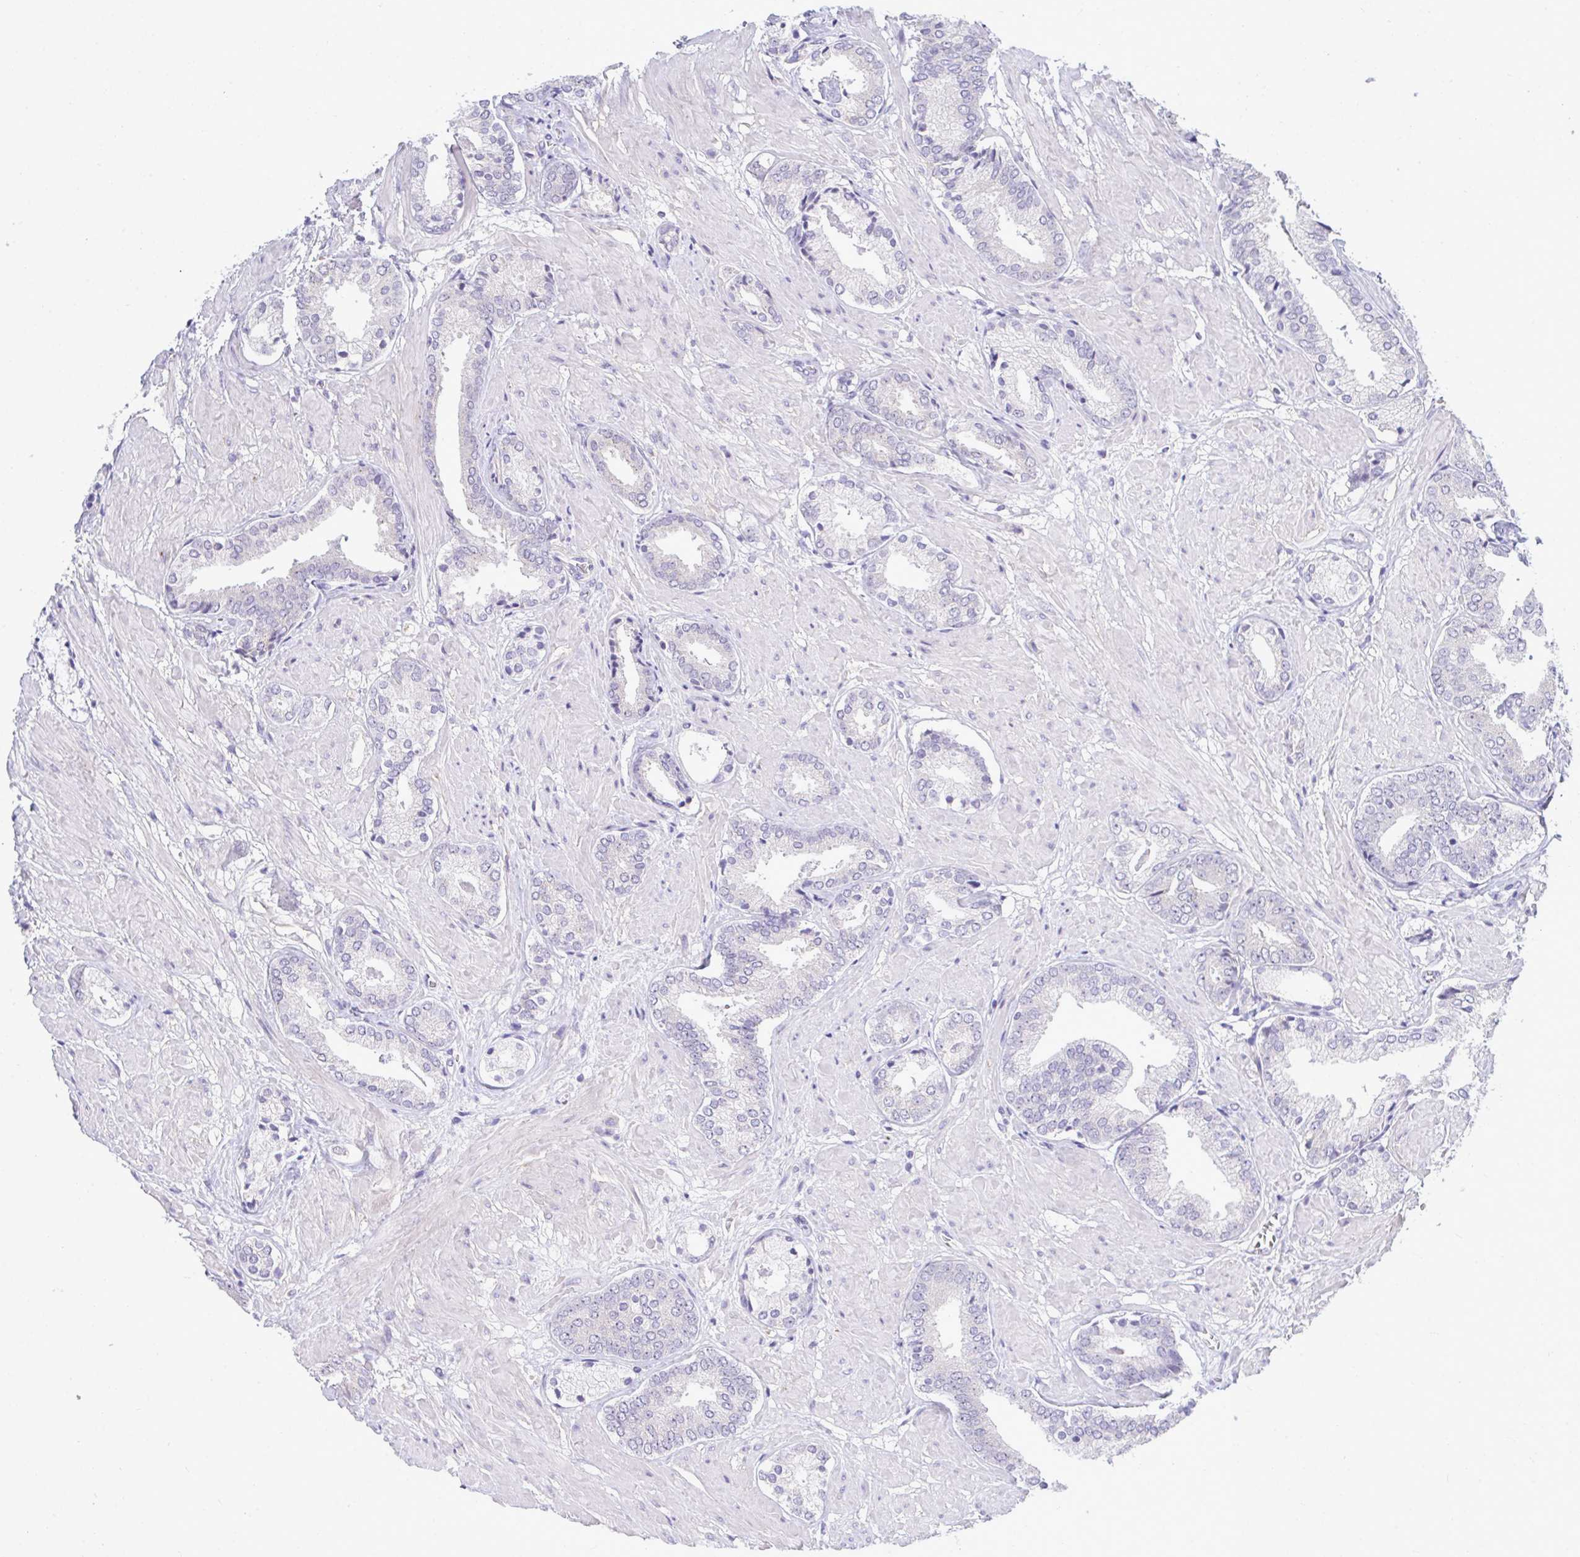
{"staining": {"intensity": "negative", "quantity": "none", "location": "none"}, "tissue": "prostate cancer", "cell_type": "Tumor cells", "image_type": "cancer", "snomed": [{"axis": "morphology", "description": "Adenocarcinoma, High grade"}, {"axis": "topography", "description": "Prostate"}], "caption": "Immunohistochemistry (IHC) histopathology image of neoplastic tissue: prostate cancer stained with DAB (3,3'-diaminobenzidine) shows no significant protein expression in tumor cells.", "gene": "PIGK", "patient": {"sex": "male", "age": 56}}